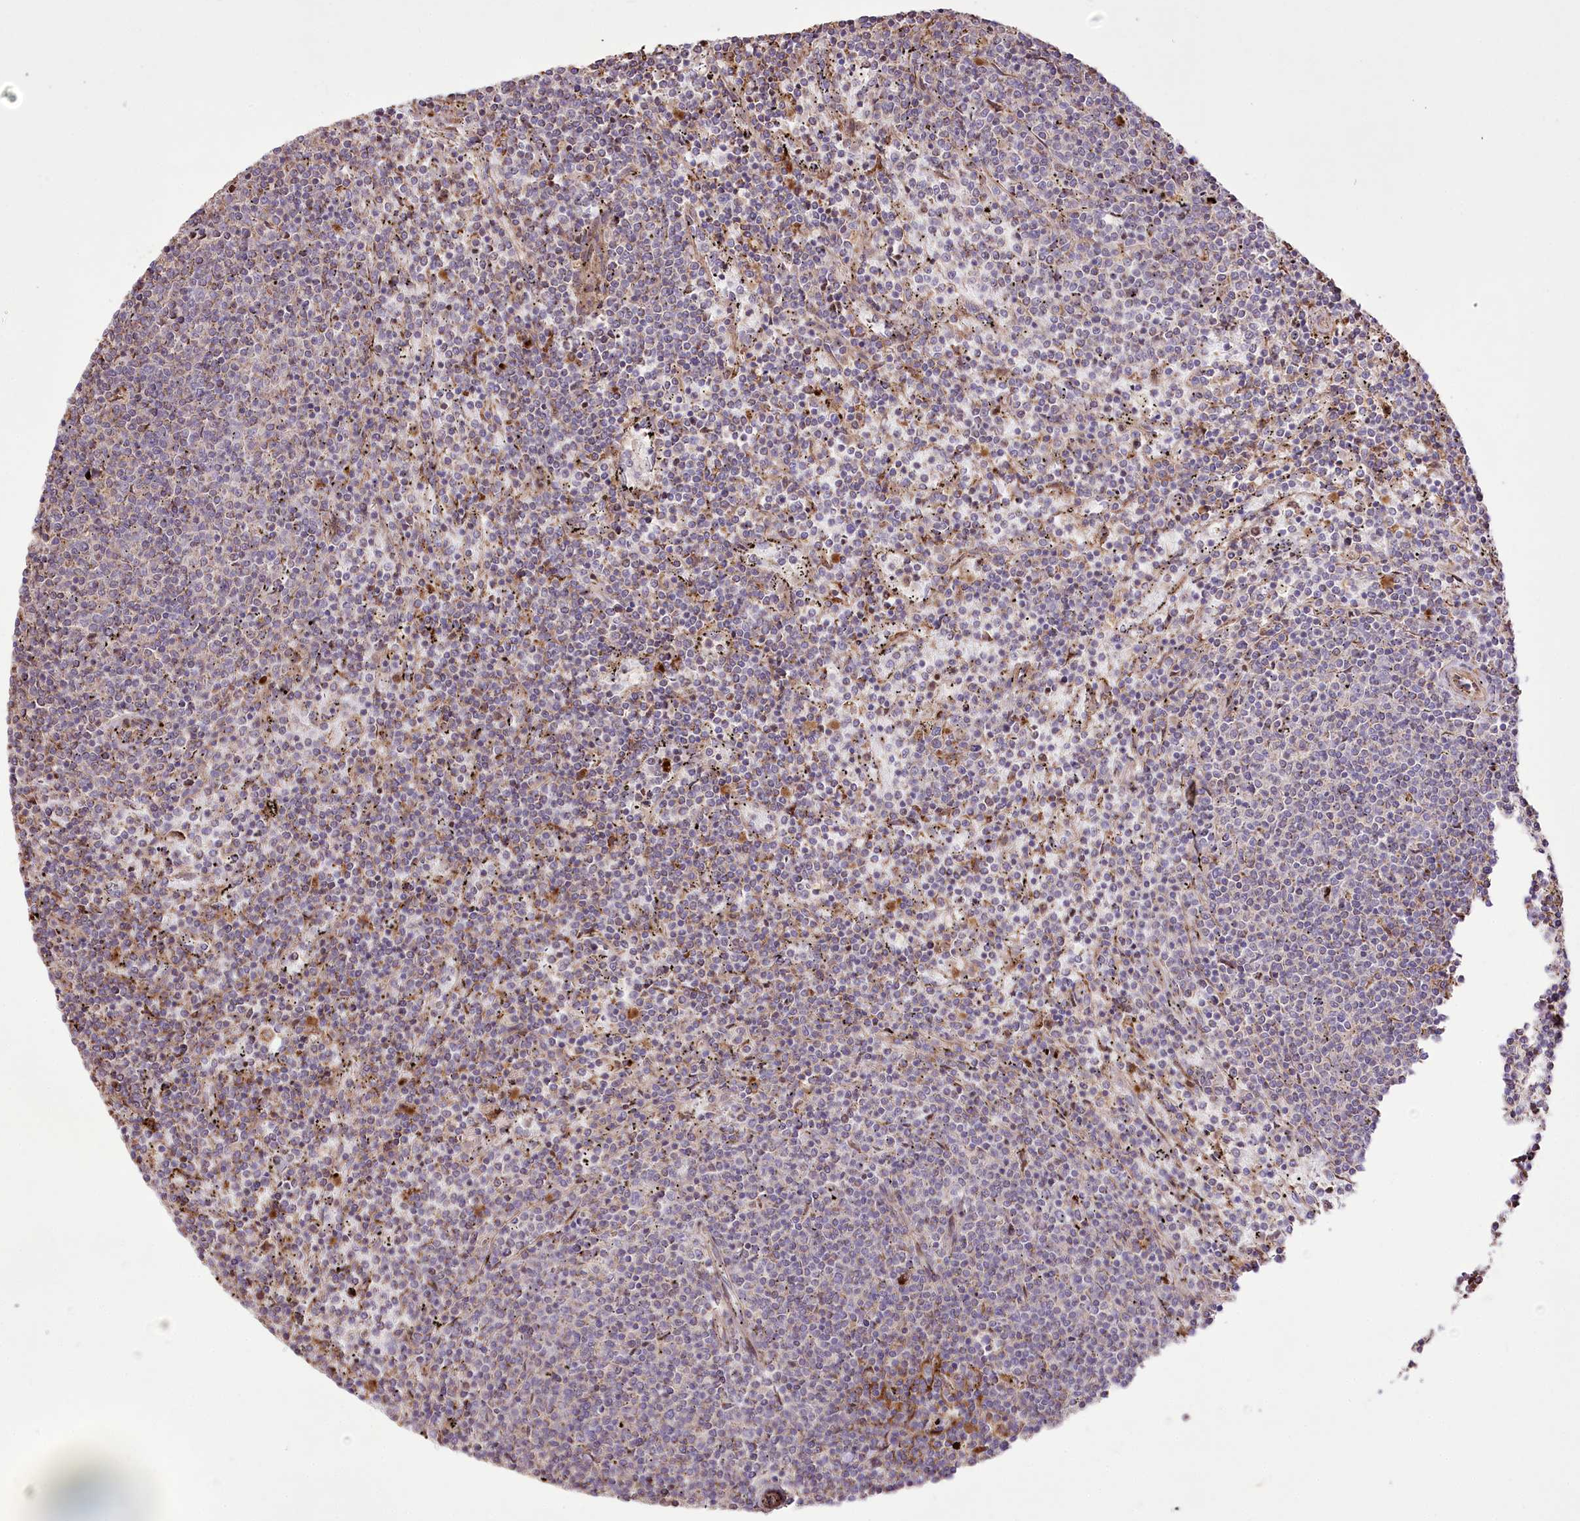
{"staining": {"intensity": "weak", "quantity": "<25%", "location": "cytoplasmic/membranous"}, "tissue": "lymphoma", "cell_type": "Tumor cells", "image_type": "cancer", "snomed": [{"axis": "morphology", "description": "Malignant lymphoma, non-Hodgkin's type, Low grade"}, {"axis": "topography", "description": "Spleen"}], "caption": "The immunohistochemistry image has no significant expression in tumor cells of lymphoma tissue.", "gene": "RNF24", "patient": {"sex": "female", "age": 50}}